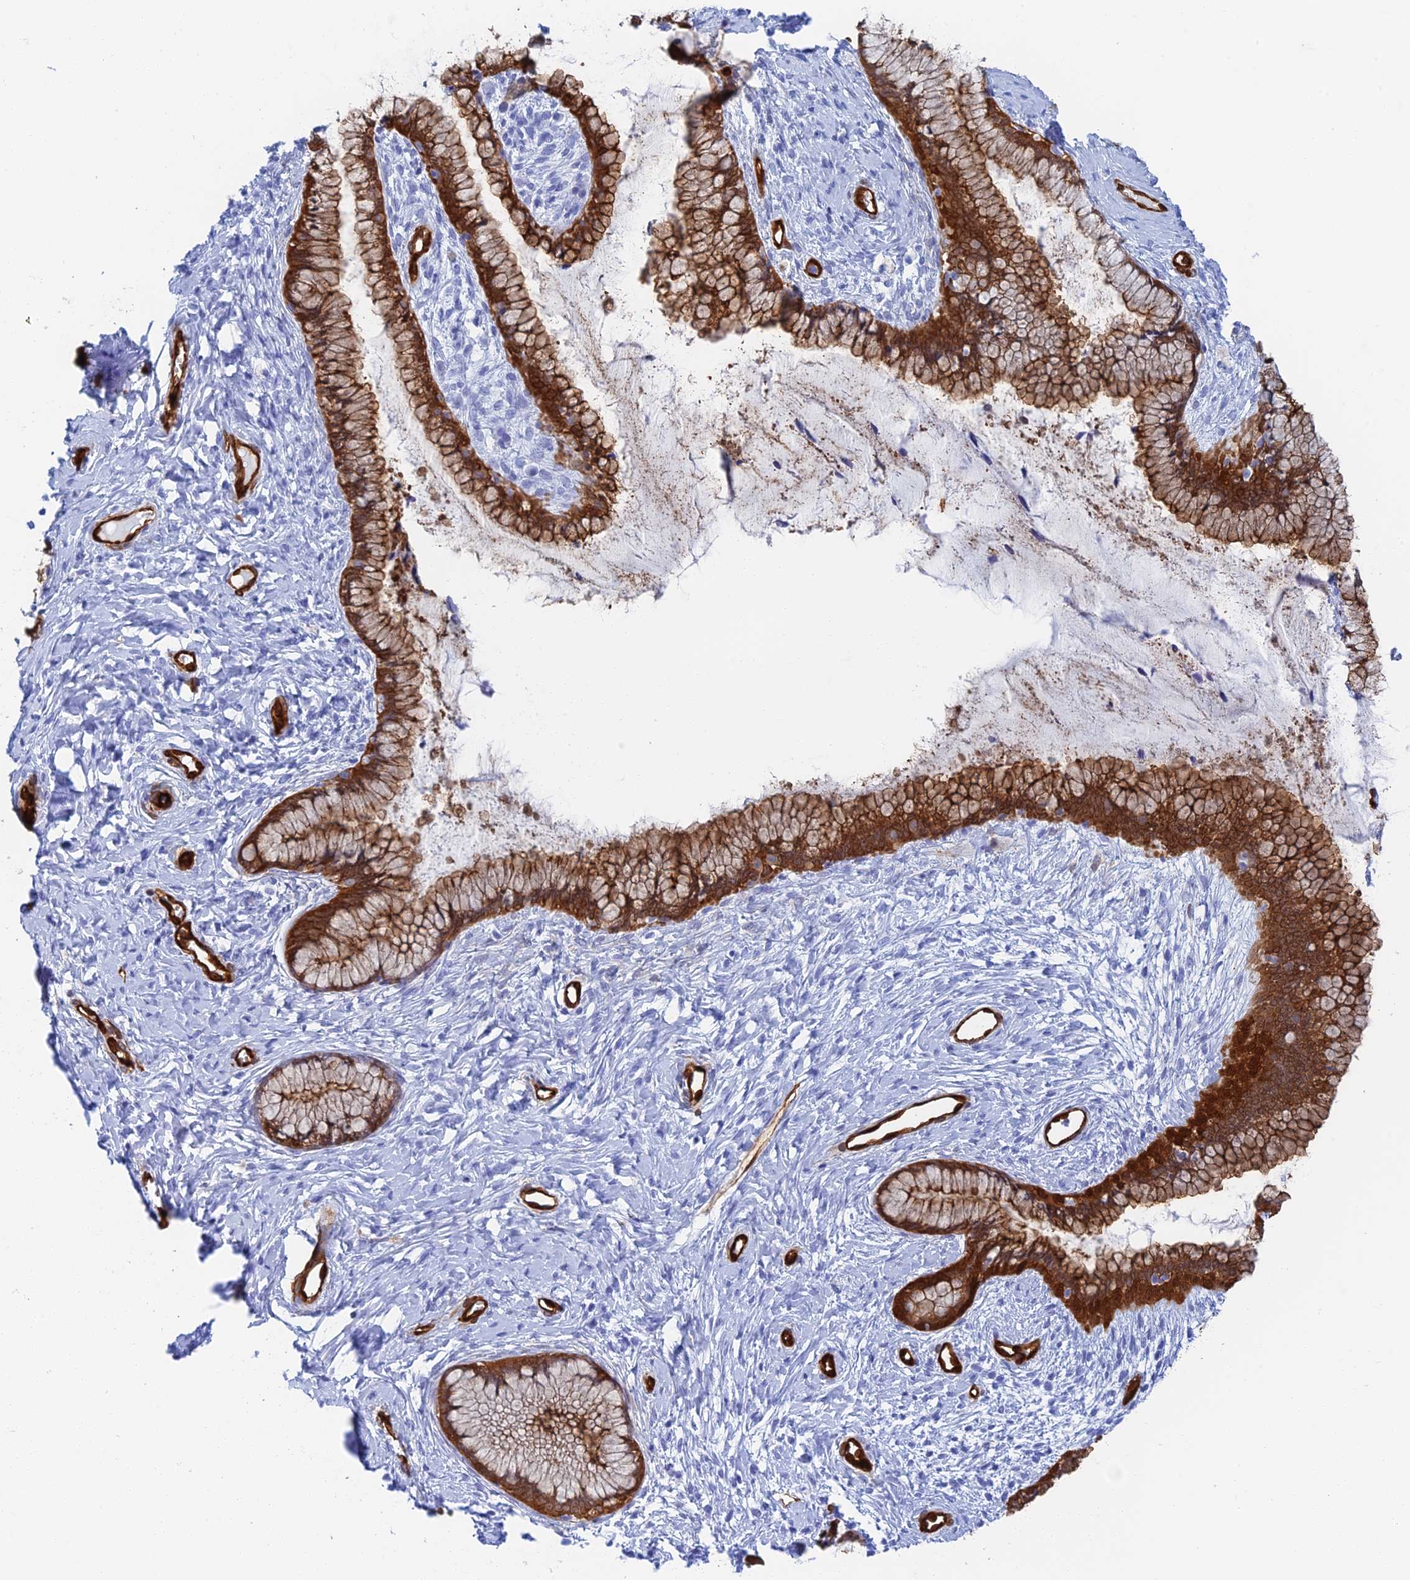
{"staining": {"intensity": "strong", "quantity": ">75%", "location": "cytoplasmic/membranous"}, "tissue": "cervix", "cell_type": "Glandular cells", "image_type": "normal", "snomed": [{"axis": "morphology", "description": "Normal tissue, NOS"}, {"axis": "topography", "description": "Cervix"}], "caption": "Strong cytoplasmic/membranous protein positivity is appreciated in about >75% of glandular cells in cervix. The protein of interest is shown in brown color, while the nuclei are stained blue.", "gene": "CRIP2", "patient": {"sex": "female", "age": 42}}